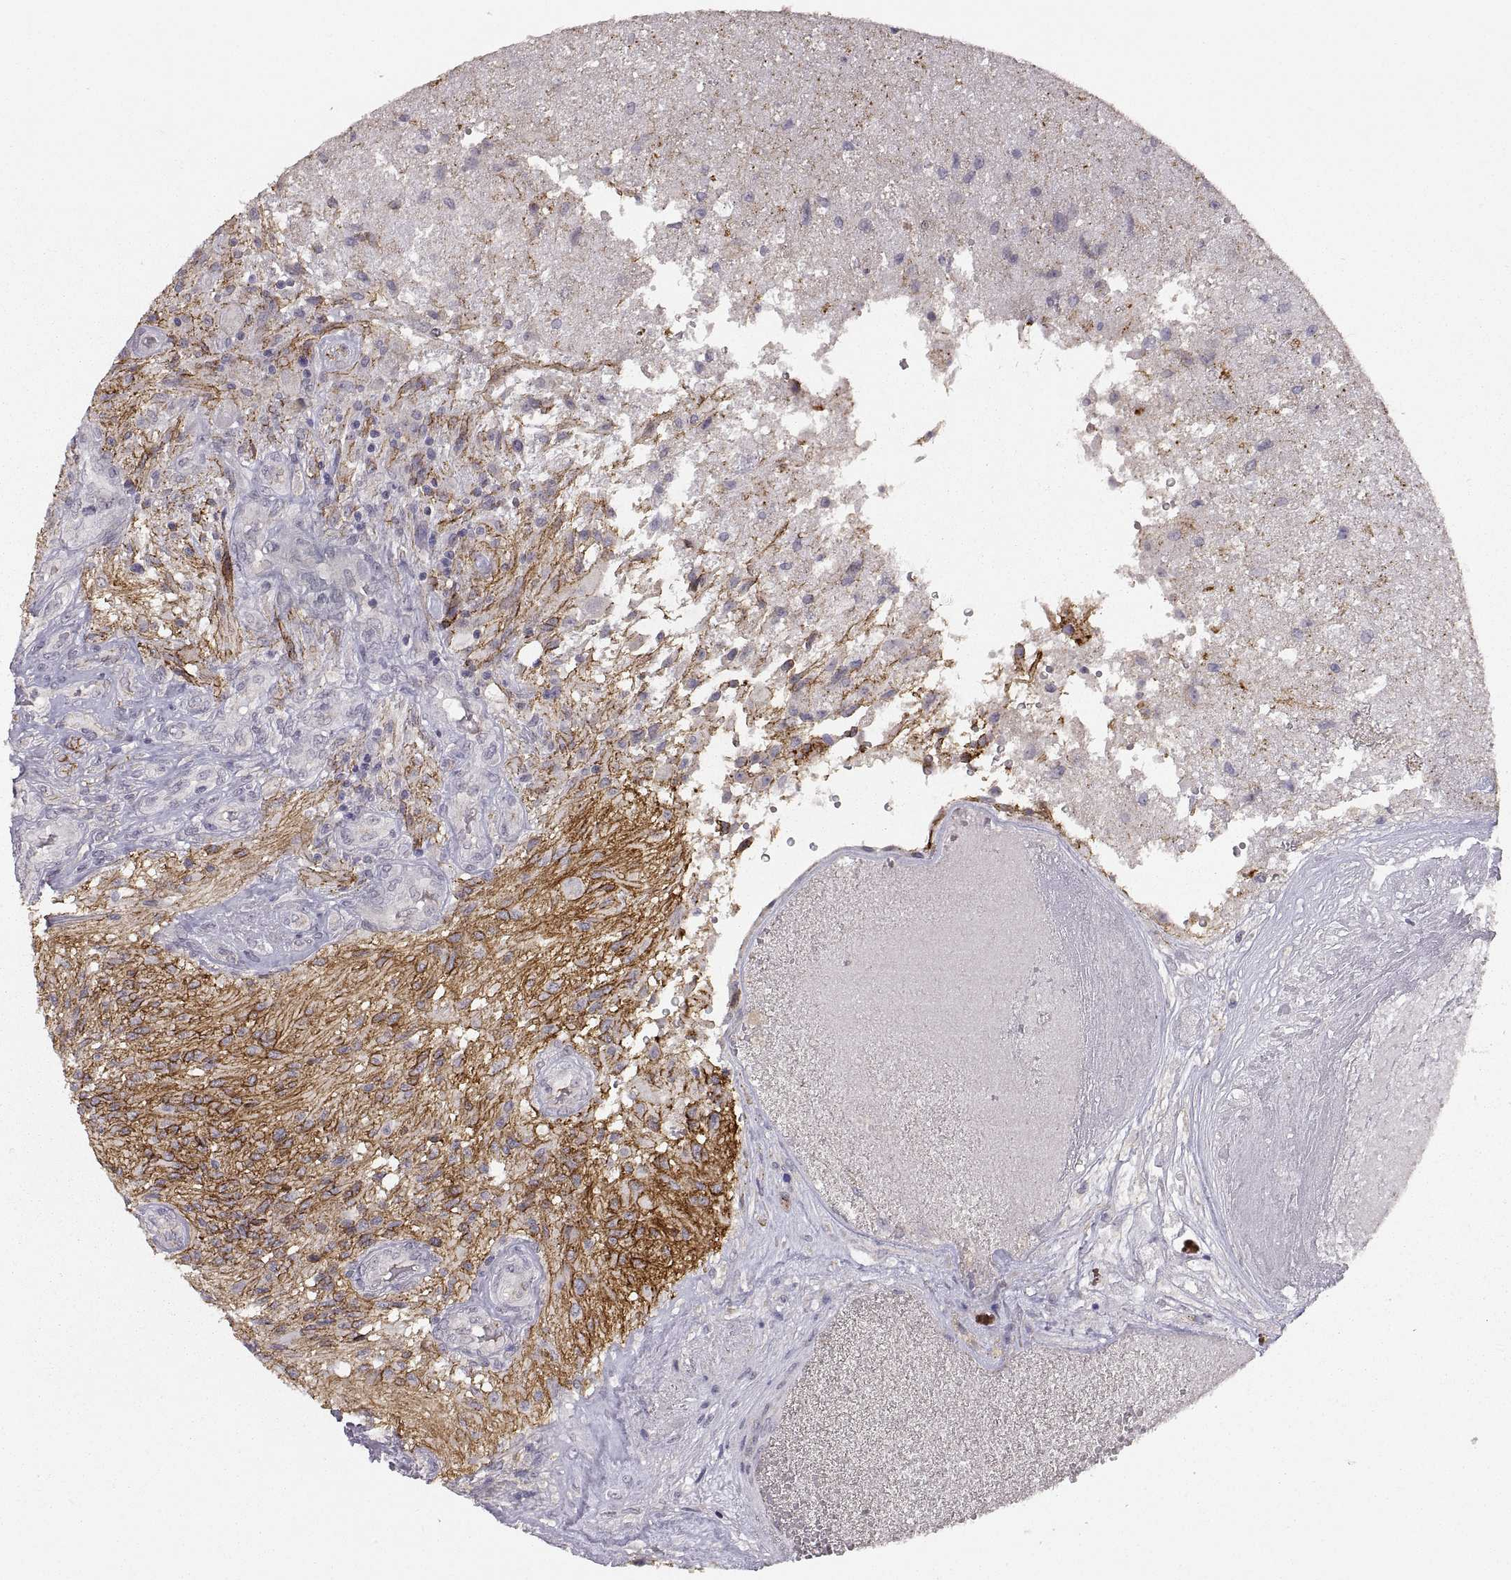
{"staining": {"intensity": "strong", "quantity": "25%-75%", "location": "cytoplasmic/membranous"}, "tissue": "glioma", "cell_type": "Tumor cells", "image_type": "cancer", "snomed": [{"axis": "morphology", "description": "Glioma, malignant, High grade"}, {"axis": "topography", "description": "Brain"}], "caption": "A micrograph of human malignant high-grade glioma stained for a protein shows strong cytoplasmic/membranous brown staining in tumor cells.", "gene": "CDH2", "patient": {"sex": "male", "age": 56}}